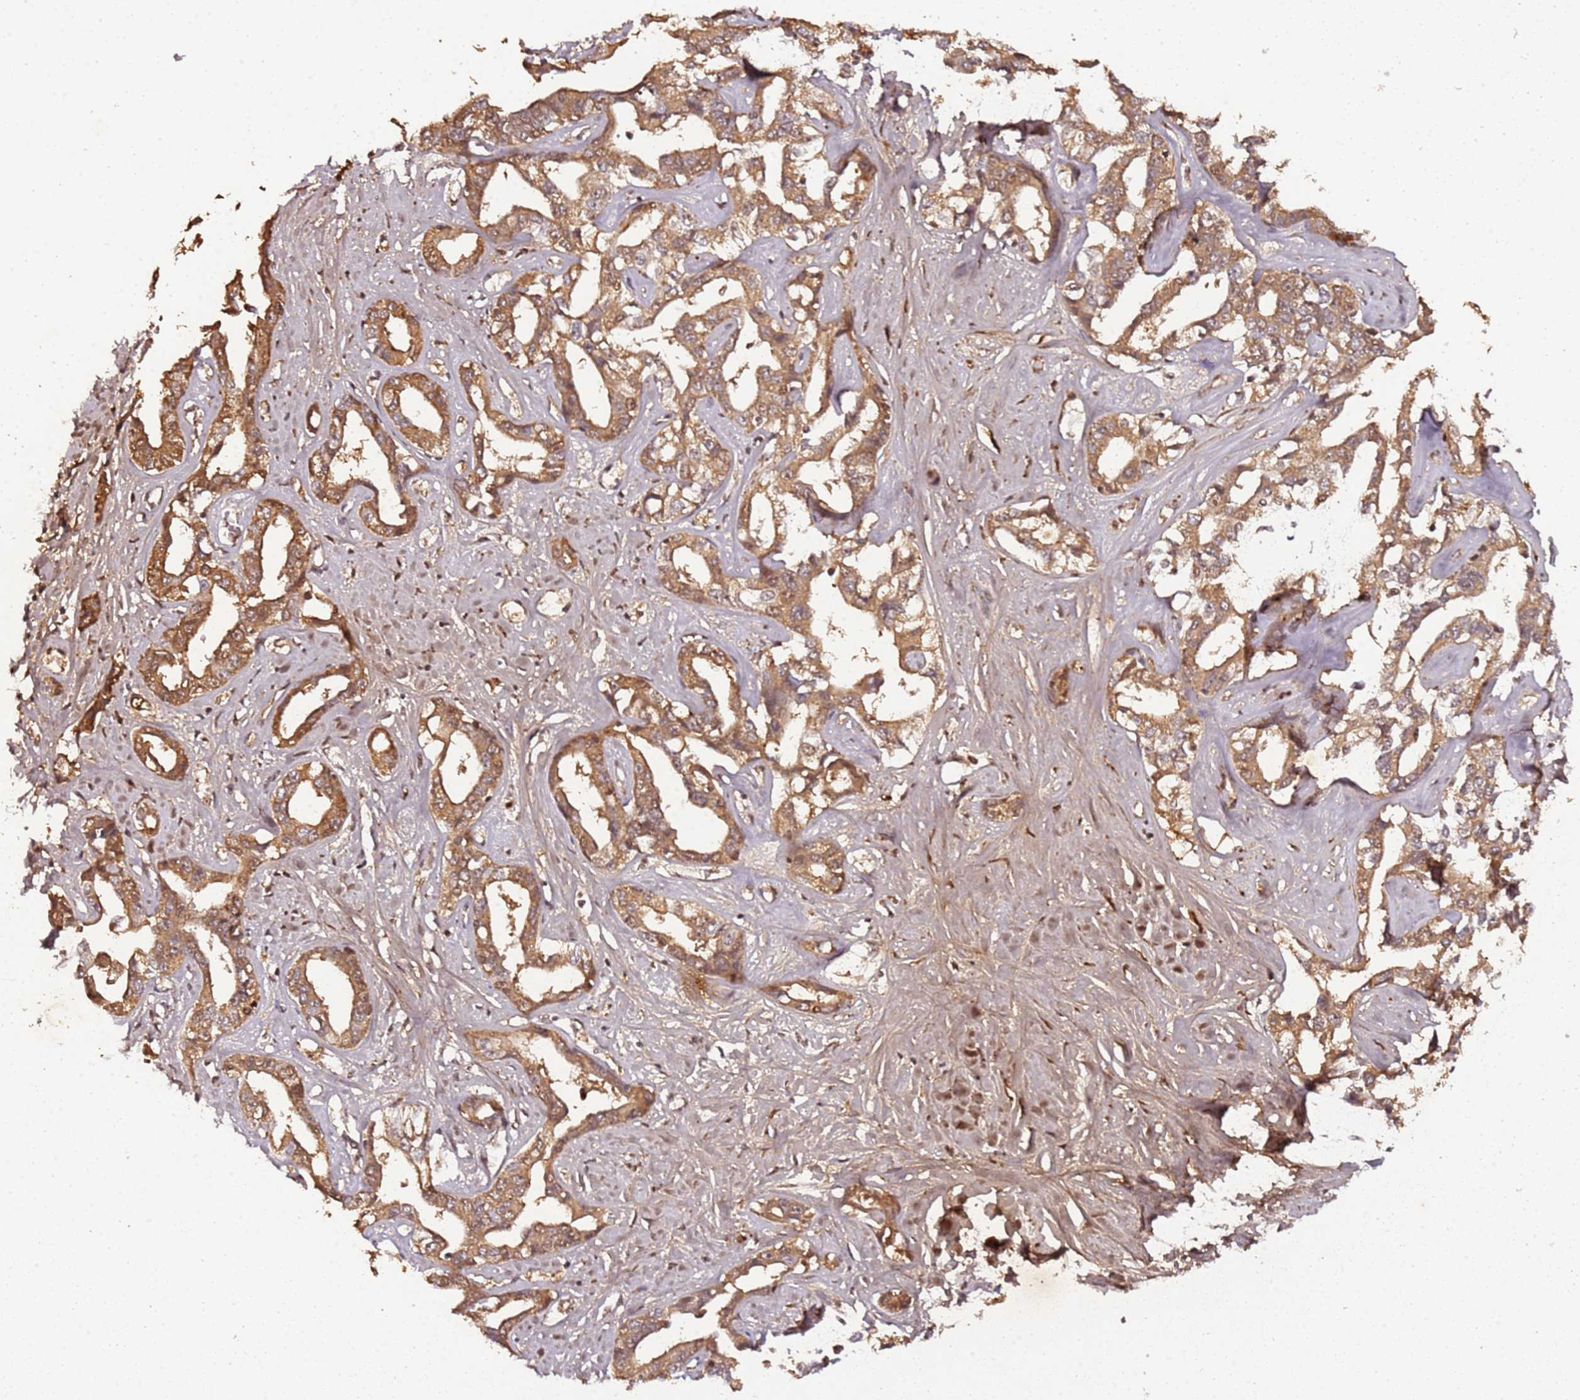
{"staining": {"intensity": "moderate", "quantity": ">75%", "location": "cytoplasmic/membranous"}, "tissue": "liver cancer", "cell_type": "Tumor cells", "image_type": "cancer", "snomed": [{"axis": "morphology", "description": "Cholangiocarcinoma"}, {"axis": "topography", "description": "Liver"}], "caption": "High-magnification brightfield microscopy of liver cancer stained with DAB (3,3'-diaminobenzidine) (brown) and counterstained with hematoxylin (blue). tumor cells exhibit moderate cytoplasmic/membranous staining is appreciated in approximately>75% of cells. (Stains: DAB (3,3'-diaminobenzidine) in brown, nuclei in blue, Microscopy: brightfield microscopy at high magnification).", "gene": "COL1A2", "patient": {"sex": "male", "age": 59}}